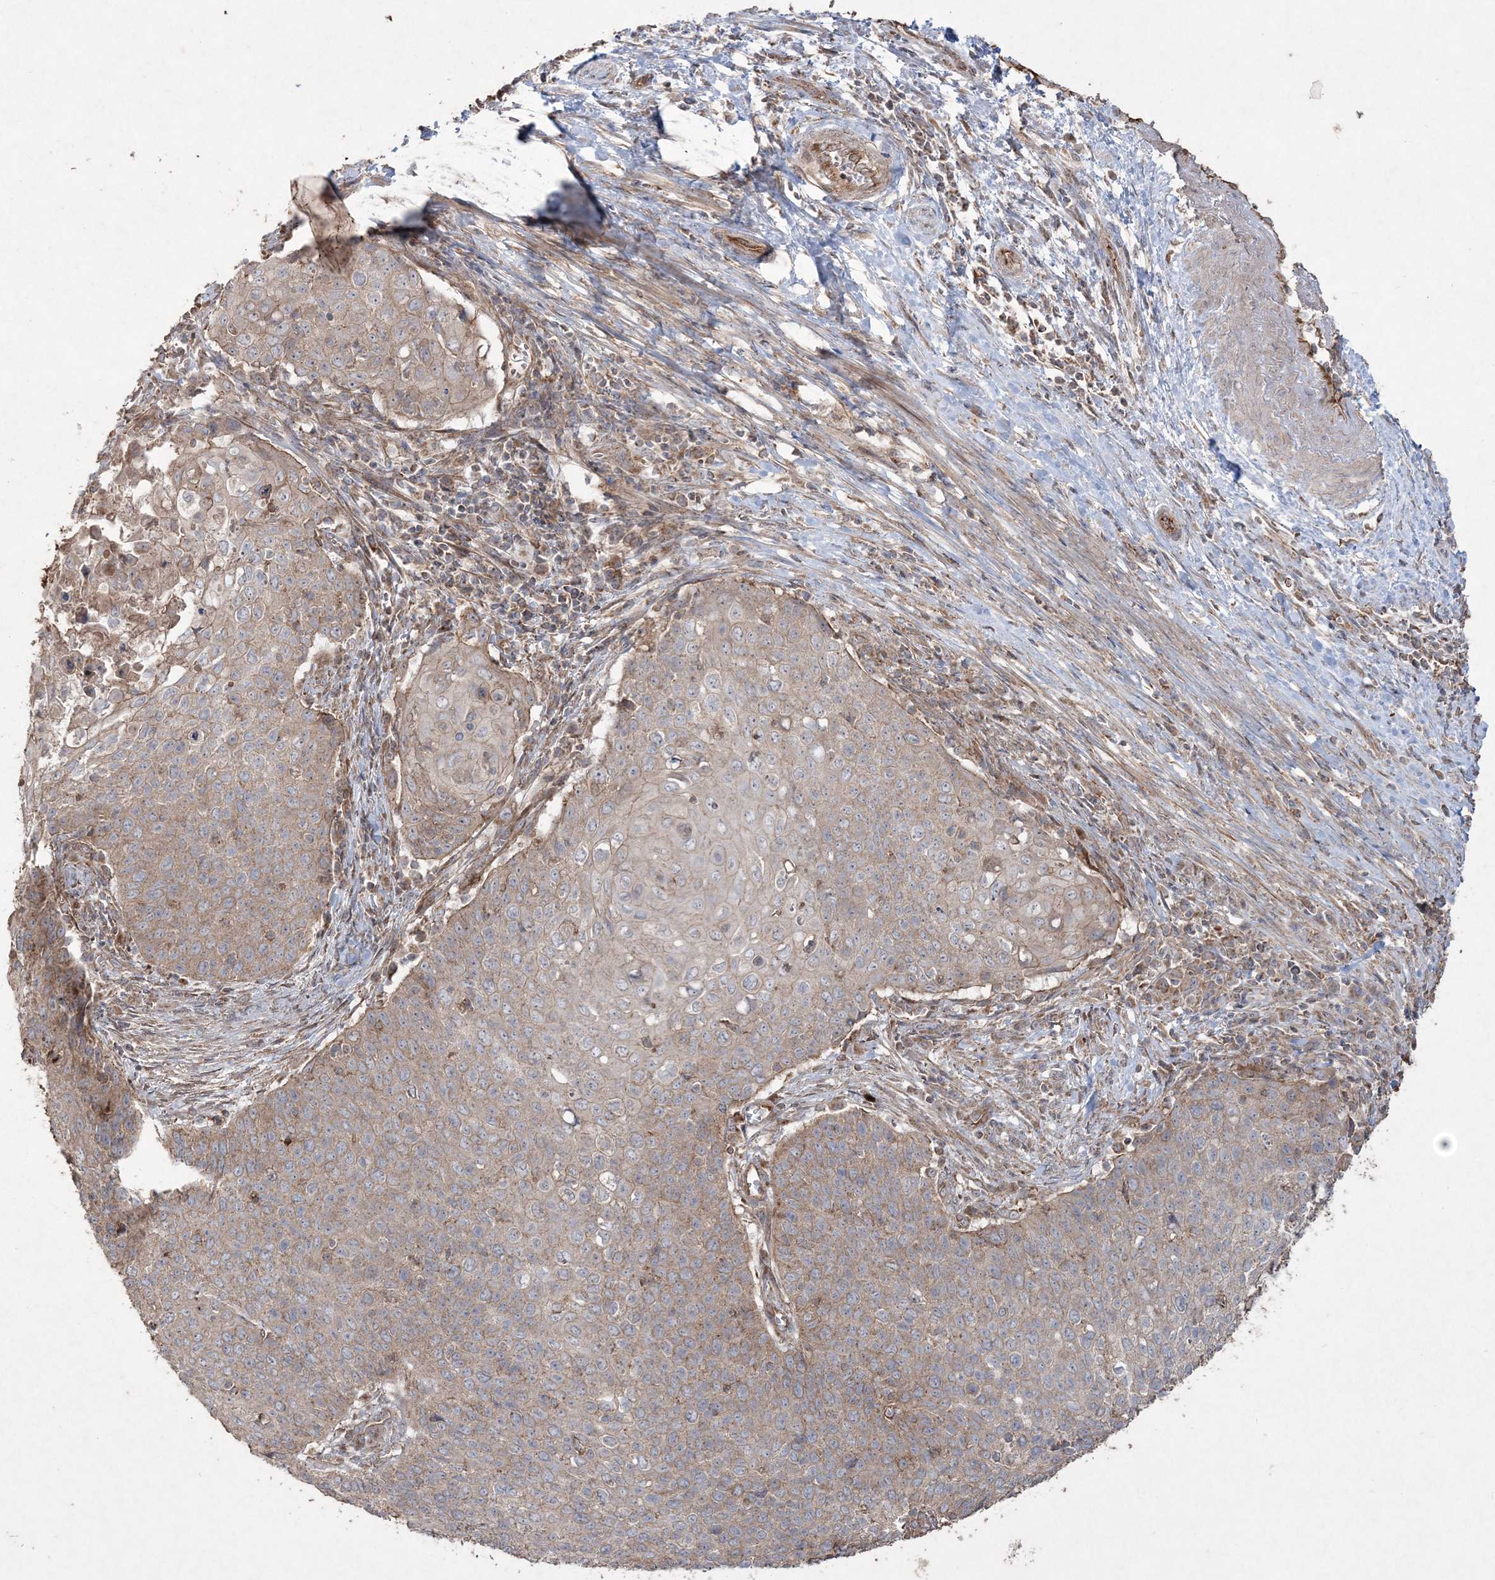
{"staining": {"intensity": "moderate", "quantity": "25%-75%", "location": "cytoplasmic/membranous"}, "tissue": "cervical cancer", "cell_type": "Tumor cells", "image_type": "cancer", "snomed": [{"axis": "morphology", "description": "Squamous cell carcinoma, NOS"}, {"axis": "topography", "description": "Cervix"}], "caption": "Human squamous cell carcinoma (cervical) stained with a brown dye demonstrates moderate cytoplasmic/membranous positive positivity in about 25%-75% of tumor cells.", "gene": "TTC7A", "patient": {"sex": "female", "age": 39}}